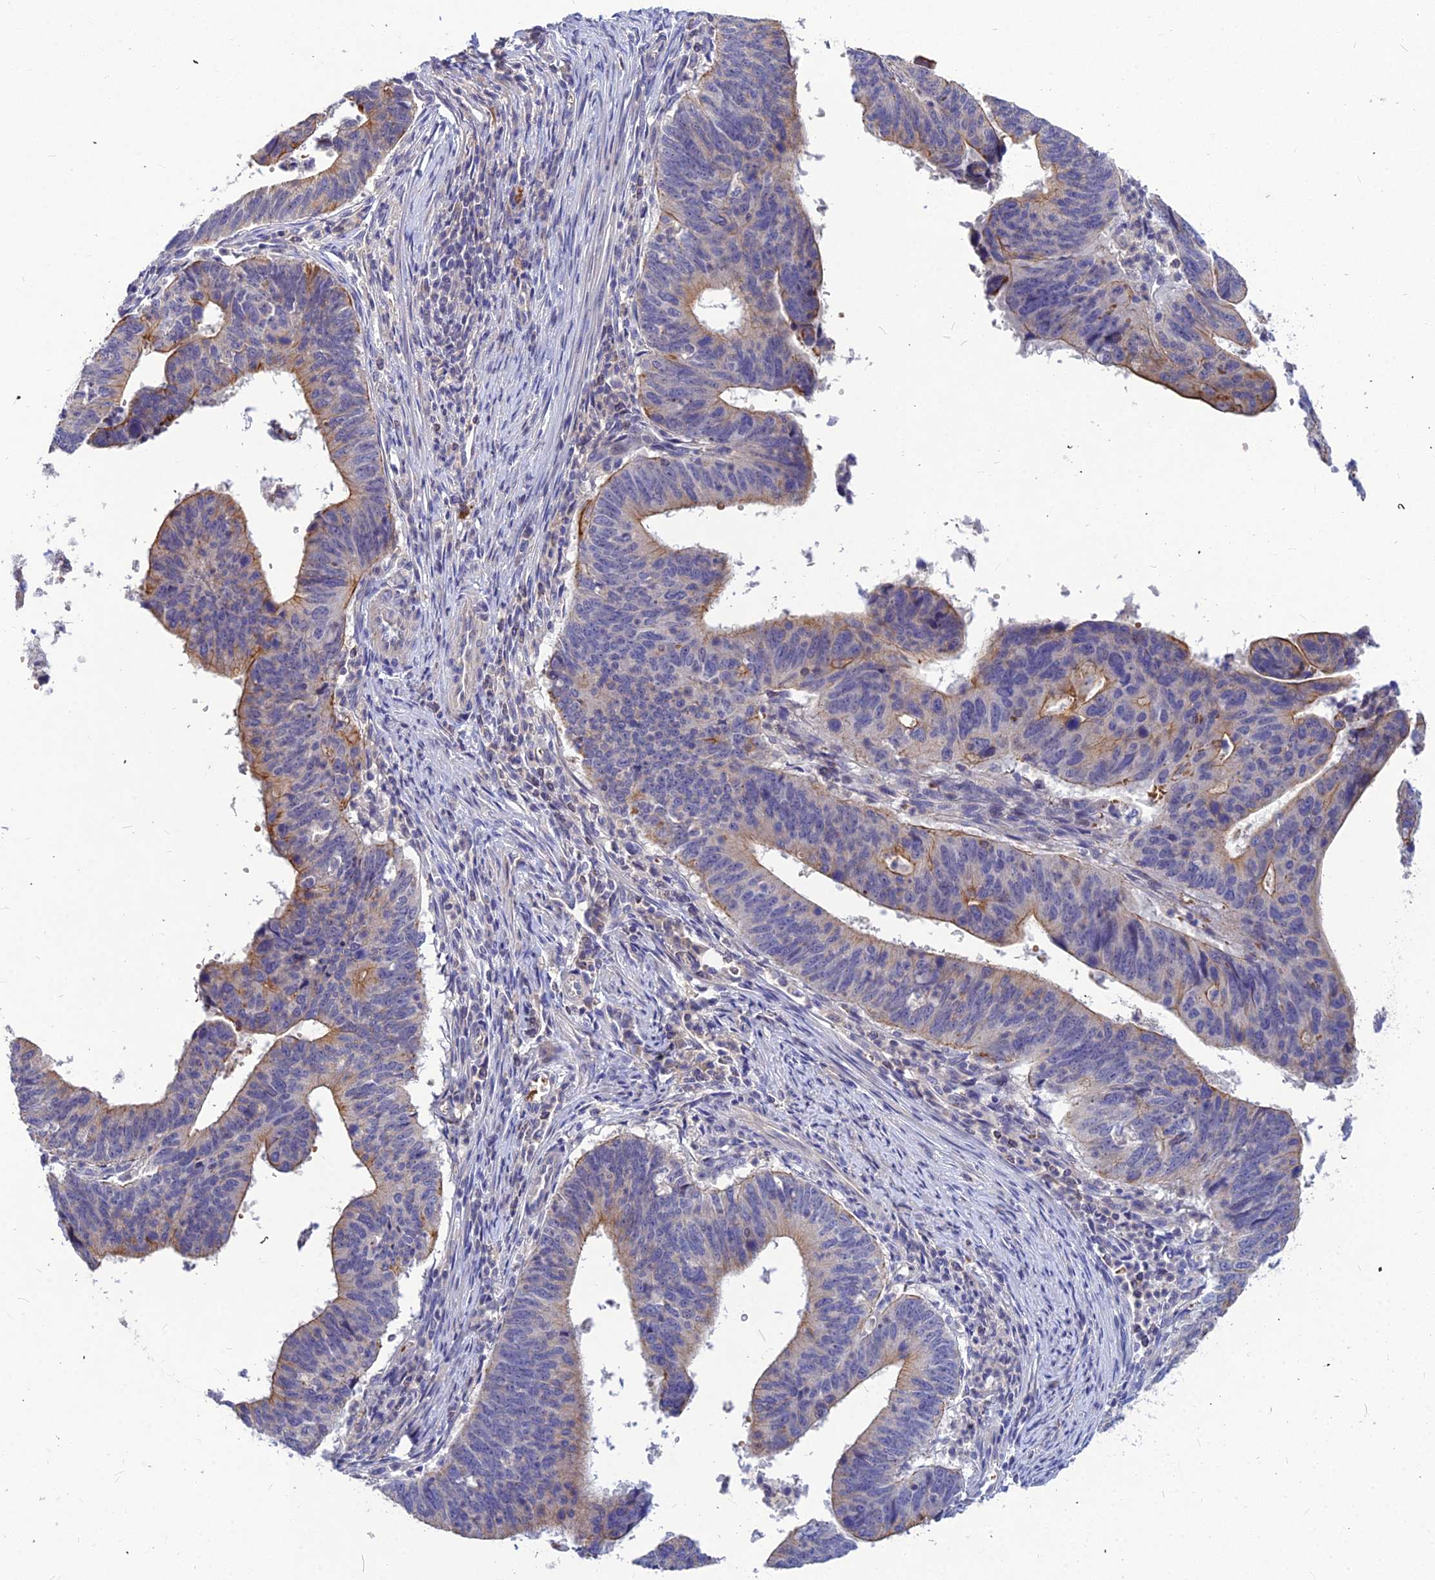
{"staining": {"intensity": "moderate", "quantity": "<25%", "location": "cytoplasmic/membranous"}, "tissue": "stomach cancer", "cell_type": "Tumor cells", "image_type": "cancer", "snomed": [{"axis": "morphology", "description": "Adenocarcinoma, NOS"}, {"axis": "topography", "description": "Stomach"}], "caption": "DAB immunohistochemical staining of stomach cancer (adenocarcinoma) demonstrates moderate cytoplasmic/membranous protein expression in about <25% of tumor cells. (DAB (3,3'-diaminobenzidine) IHC with brightfield microscopy, high magnification).", "gene": "DMRTA1", "patient": {"sex": "male", "age": 59}}